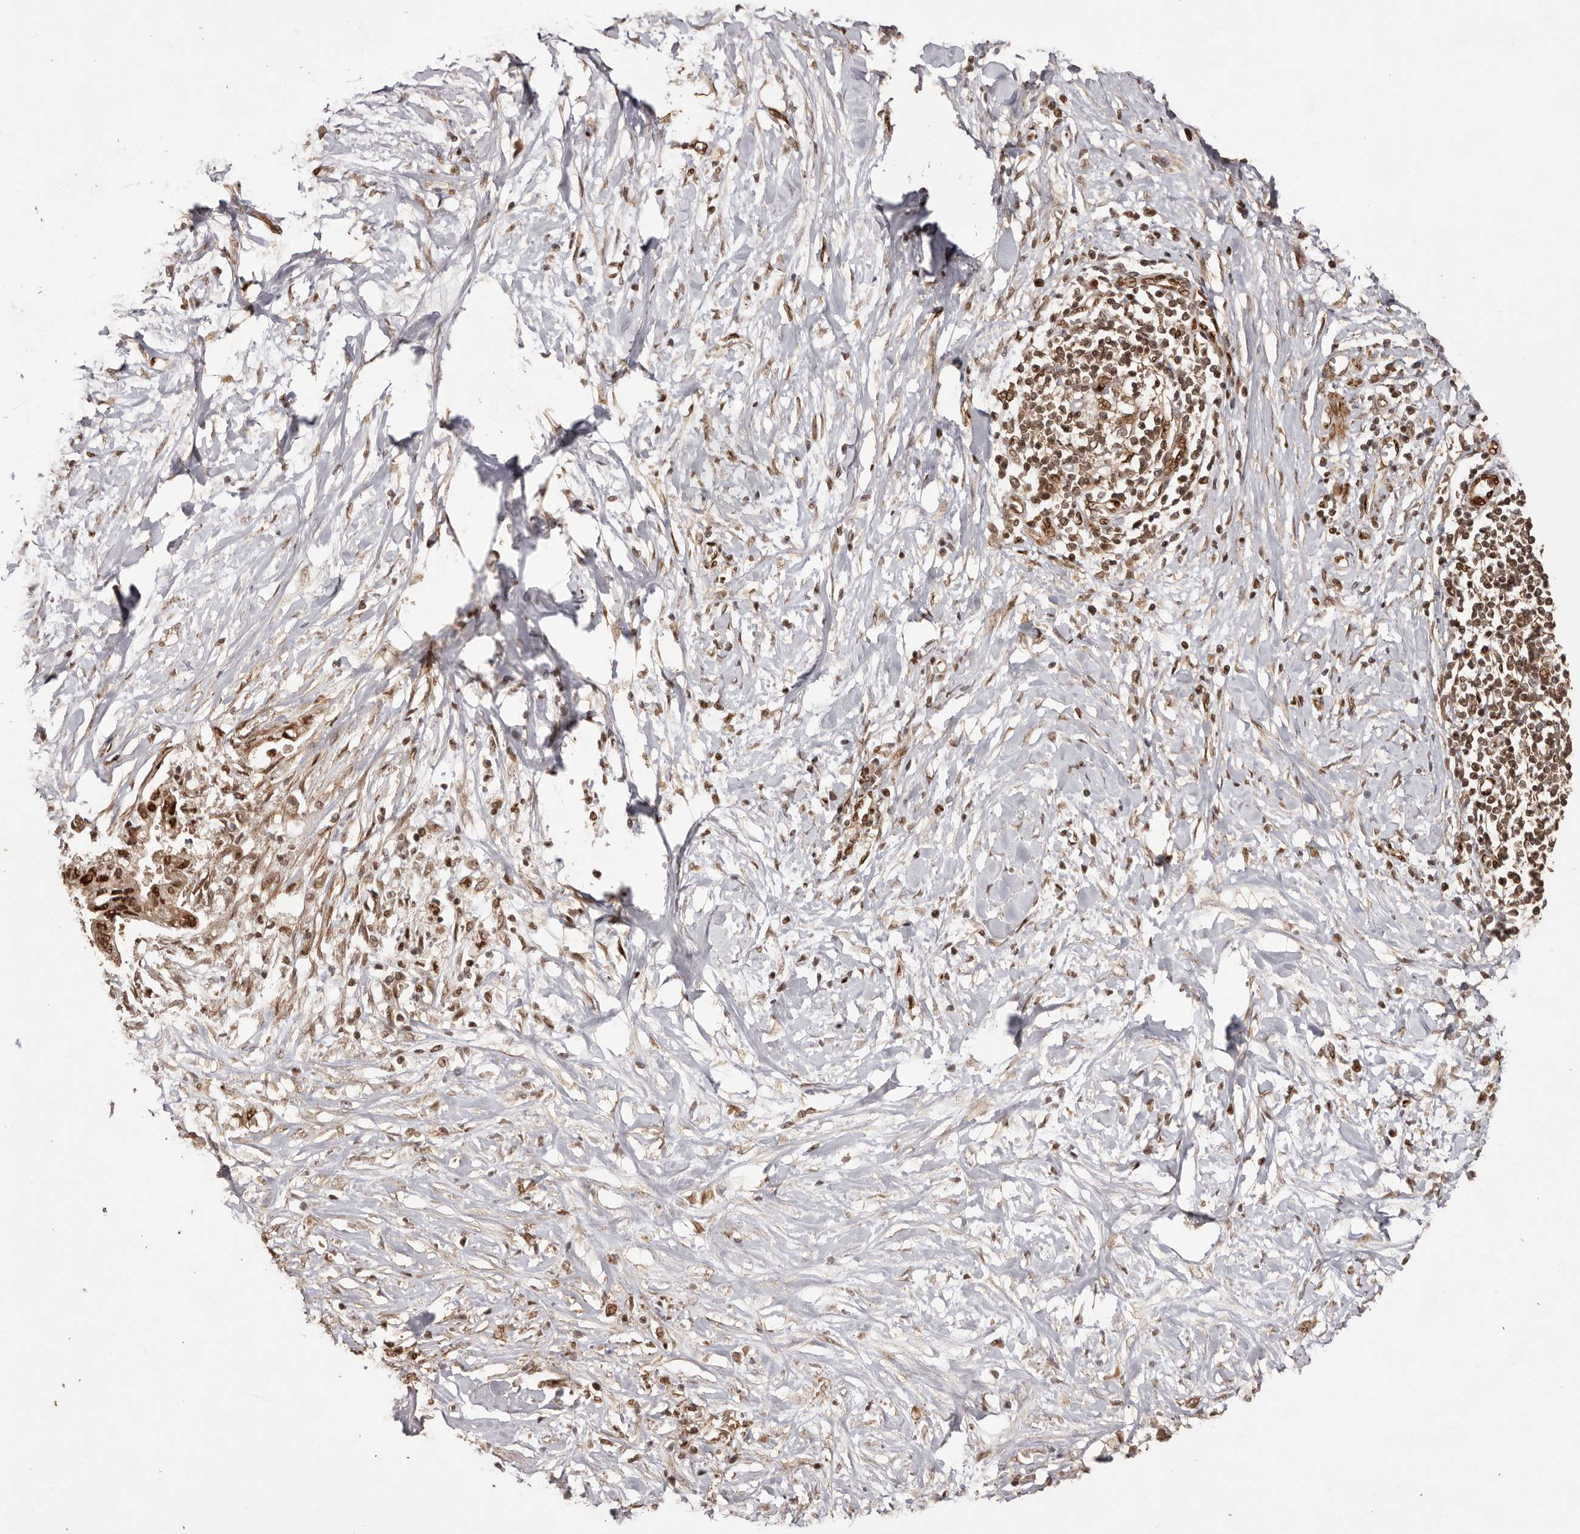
{"staining": {"intensity": "moderate", "quantity": ">75%", "location": "cytoplasmic/membranous,nuclear"}, "tissue": "pancreatic cancer", "cell_type": "Tumor cells", "image_type": "cancer", "snomed": [{"axis": "morphology", "description": "Normal tissue, NOS"}, {"axis": "morphology", "description": "Adenocarcinoma, NOS"}, {"axis": "topography", "description": "Pancreas"}, {"axis": "topography", "description": "Peripheral nerve tissue"}], "caption": "Adenocarcinoma (pancreatic) was stained to show a protein in brown. There is medium levels of moderate cytoplasmic/membranous and nuclear staining in about >75% of tumor cells.", "gene": "UBR2", "patient": {"sex": "male", "age": 59}}